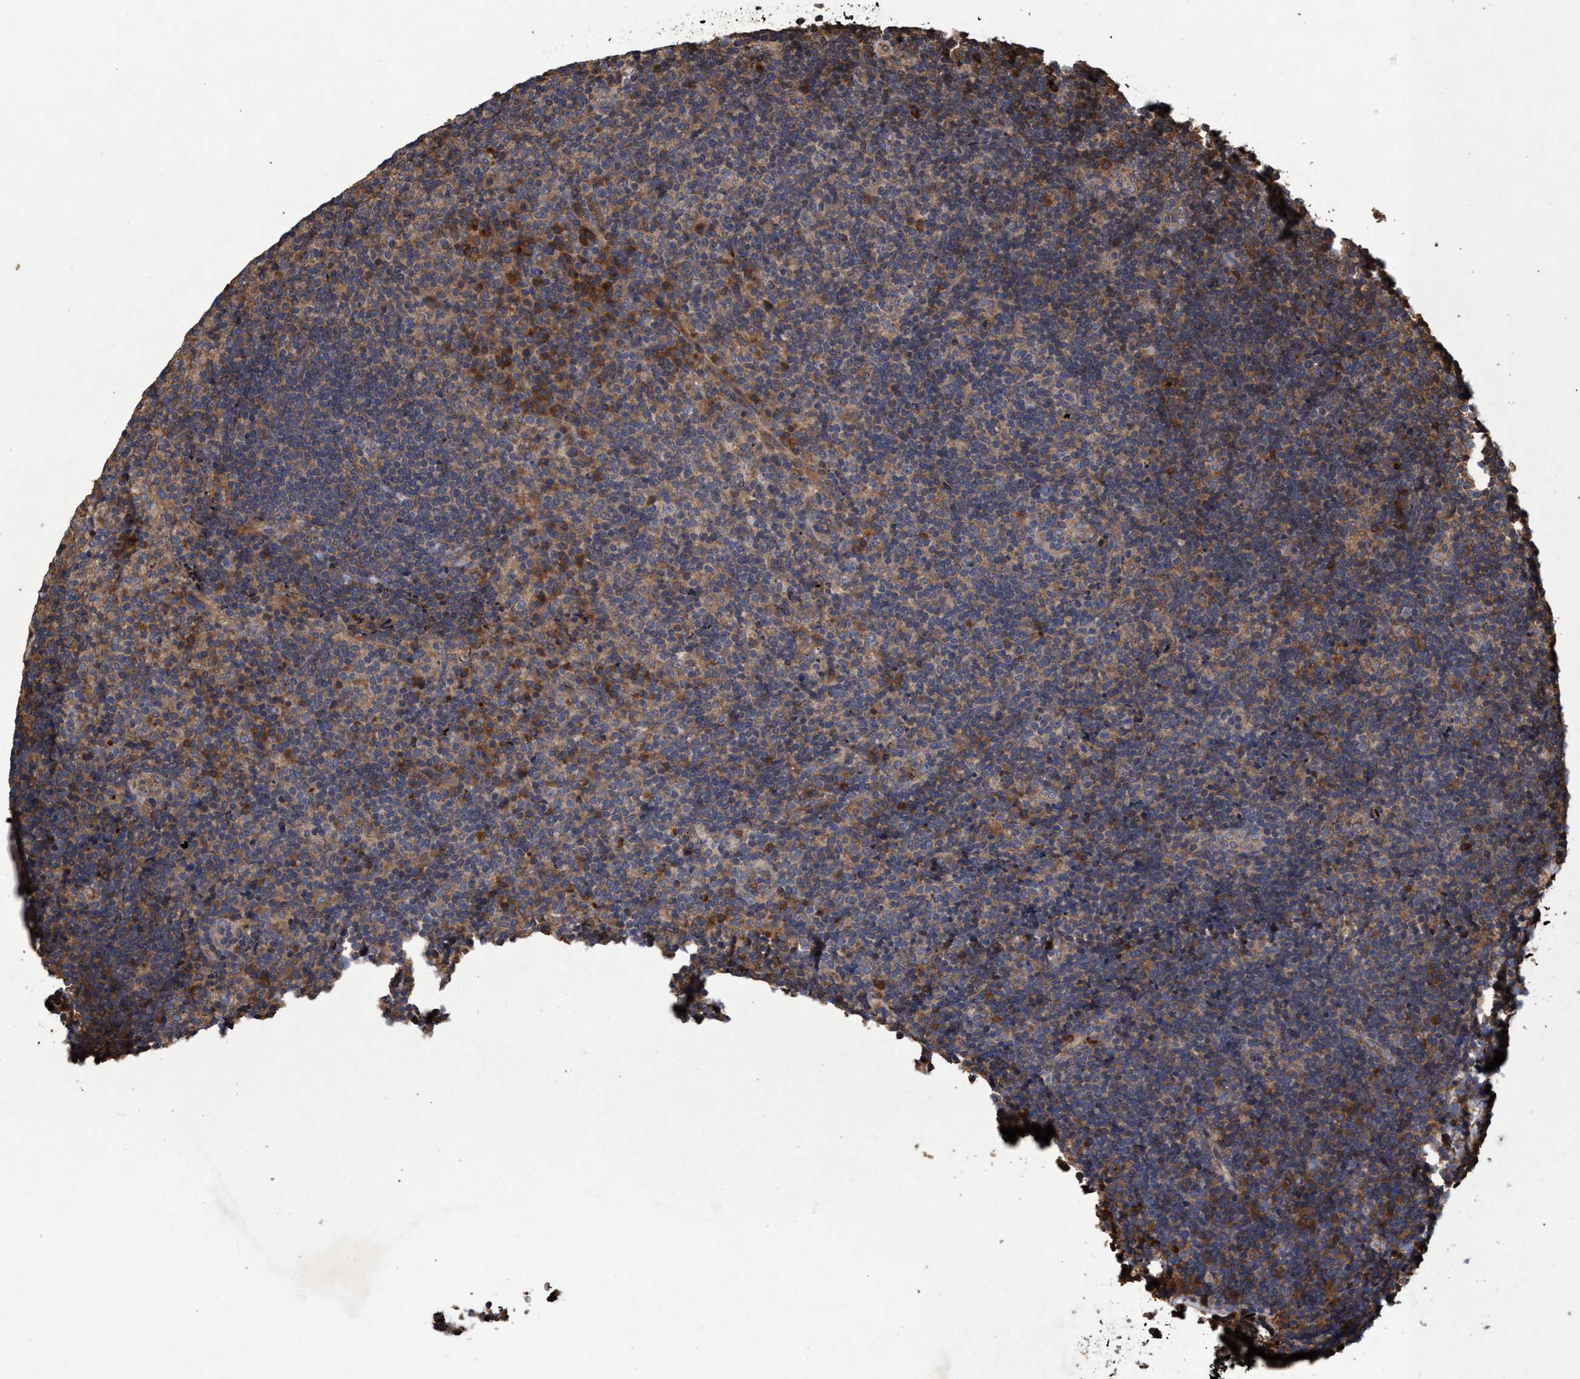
{"staining": {"intensity": "weak", "quantity": ">75%", "location": "cytoplasmic/membranous"}, "tissue": "lymphoma", "cell_type": "Tumor cells", "image_type": "cancer", "snomed": [{"axis": "morphology", "description": "Malignant lymphoma, non-Hodgkin's type, High grade"}, {"axis": "topography", "description": "Tonsil"}], "caption": "Human lymphoma stained with a protein marker shows weak staining in tumor cells.", "gene": "CHMP6", "patient": {"sex": "female", "age": 36}}